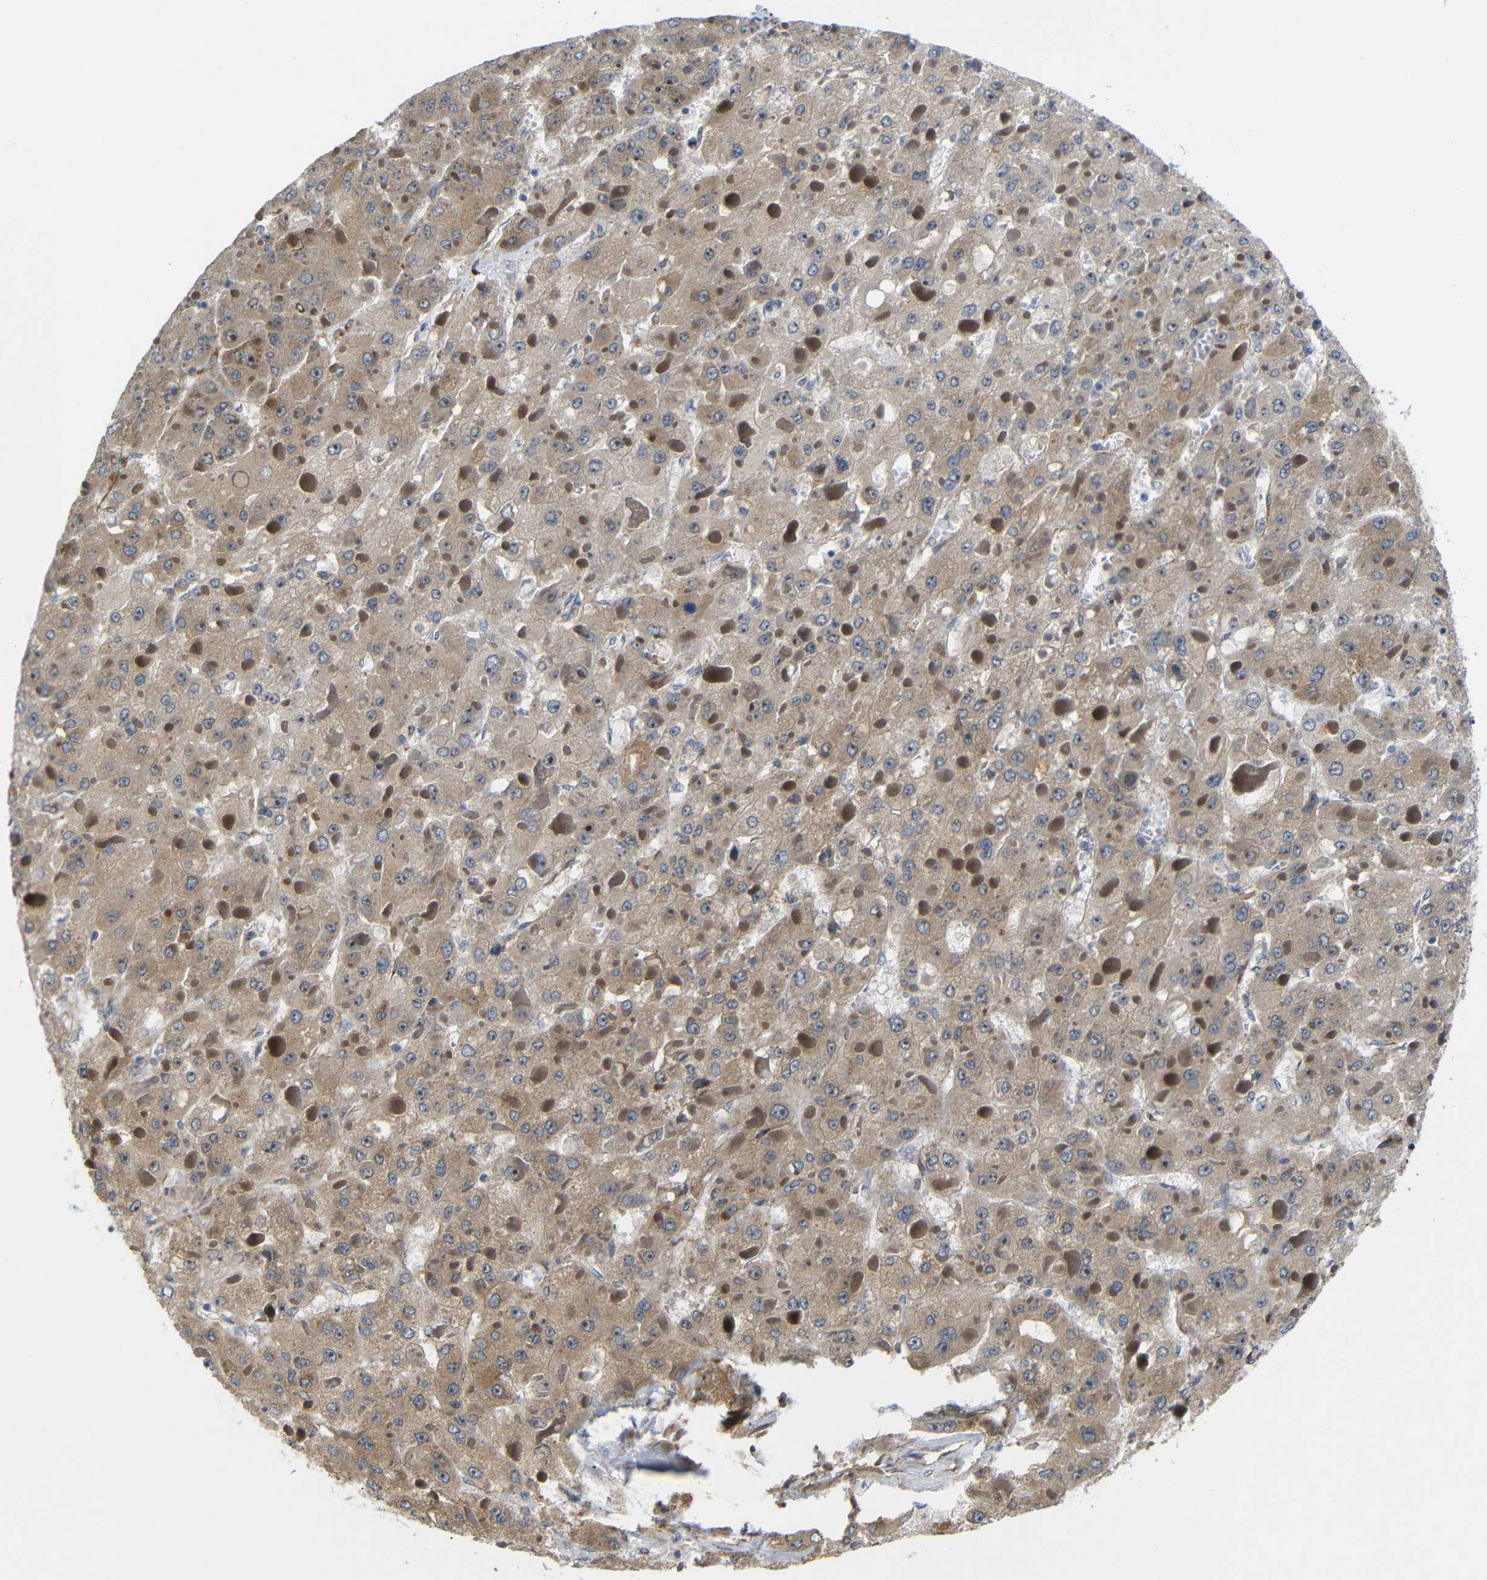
{"staining": {"intensity": "moderate", "quantity": ">75%", "location": "cytoplasmic/membranous"}, "tissue": "liver cancer", "cell_type": "Tumor cells", "image_type": "cancer", "snomed": [{"axis": "morphology", "description": "Carcinoma, Hepatocellular, NOS"}, {"axis": "topography", "description": "Liver"}], "caption": "Tumor cells demonstrate medium levels of moderate cytoplasmic/membranous positivity in about >75% of cells in human liver hepatocellular carcinoma.", "gene": "P3H2", "patient": {"sex": "female", "age": 73}}